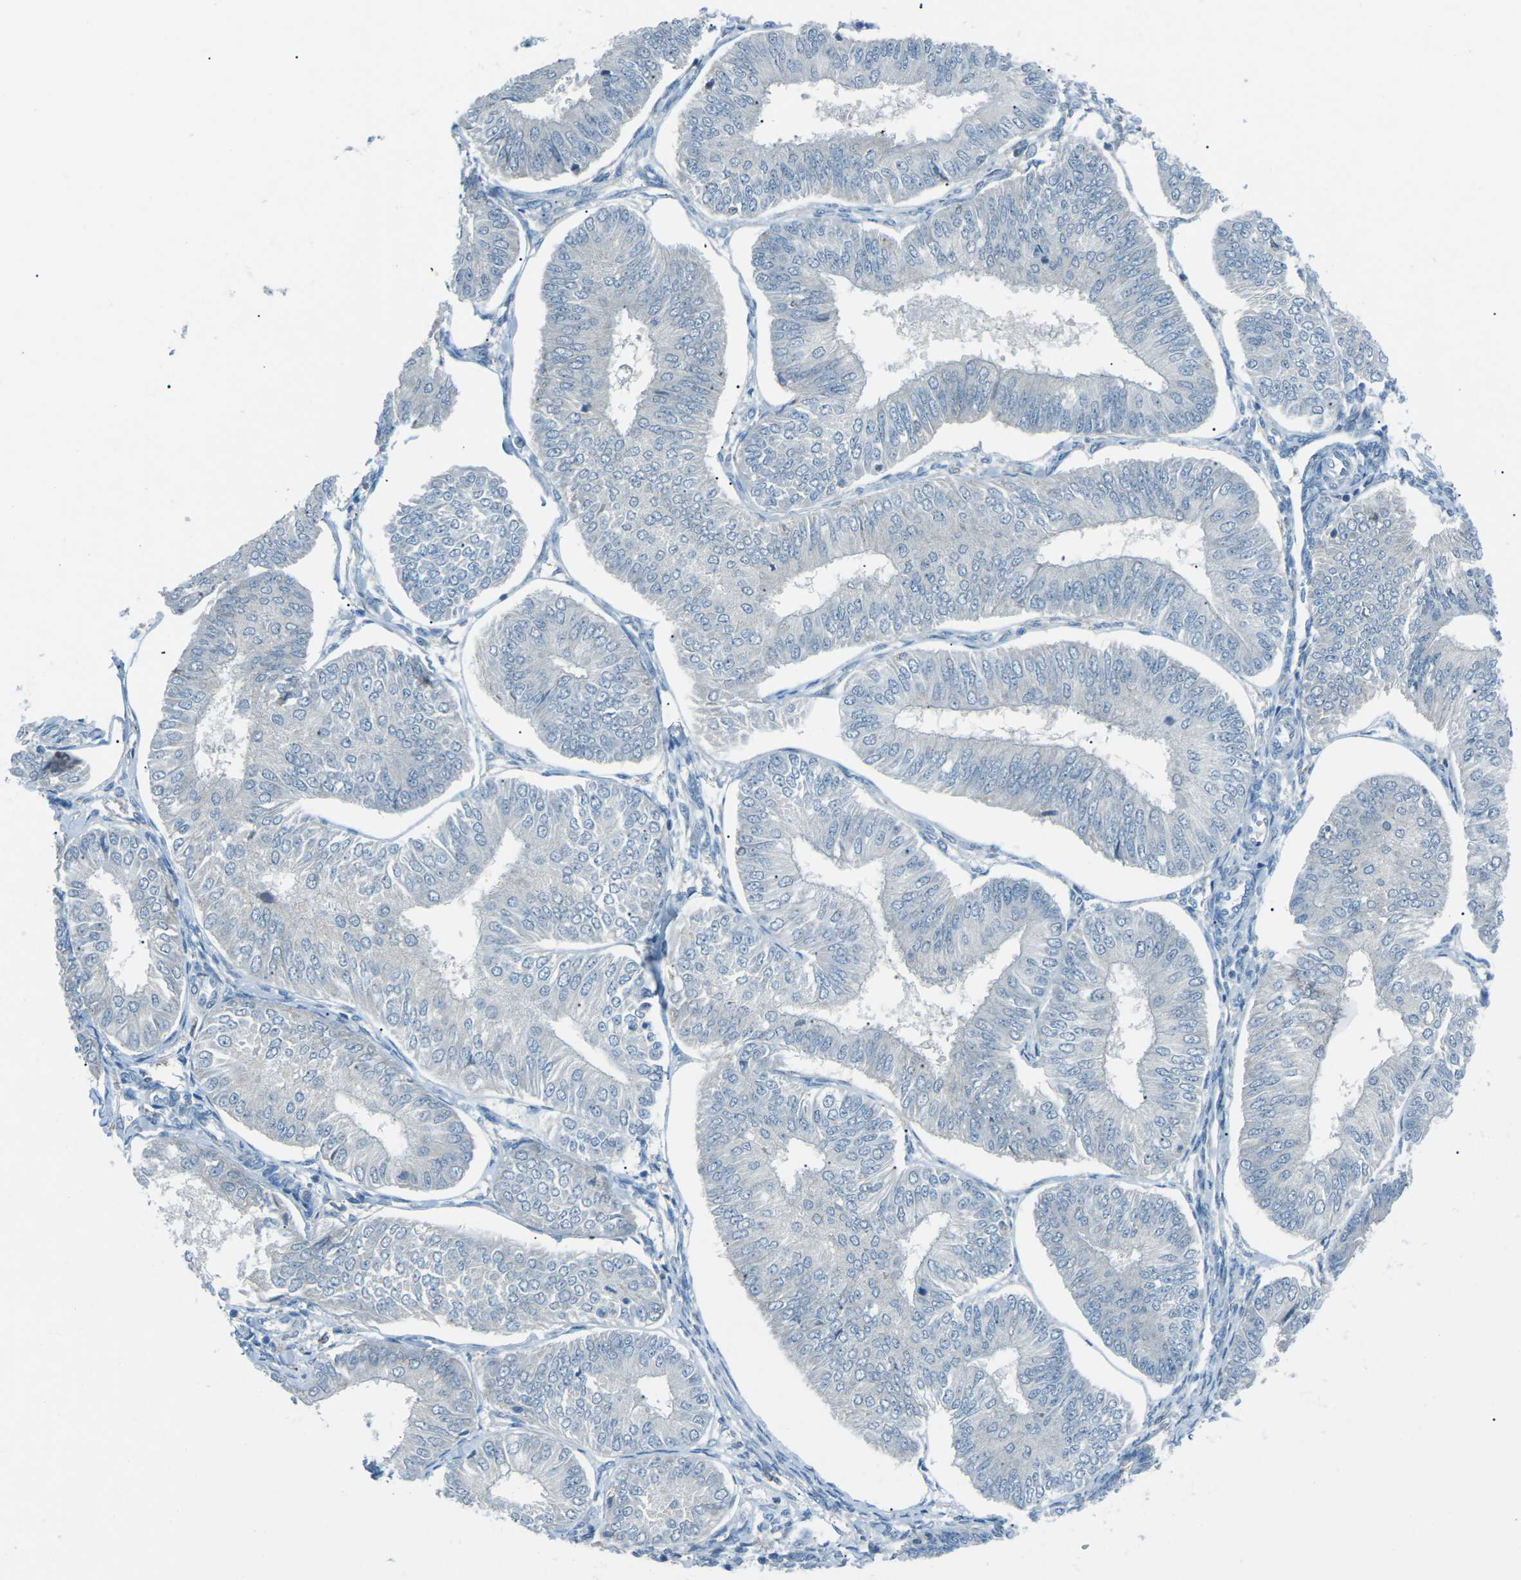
{"staining": {"intensity": "negative", "quantity": "none", "location": "none"}, "tissue": "endometrial cancer", "cell_type": "Tumor cells", "image_type": "cancer", "snomed": [{"axis": "morphology", "description": "Adenocarcinoma, NOS"}, {"axis": "topography", "description": "Endometrium"}], "caption": "A high-resolution micrograph shows immunohistochemistry staining of endometrial cancer (adenocarcinoma), which demonstrates no significant expression in tumor cells.", "gene": "PRKCA", "patient": {"sex": "female", "age": 58}}